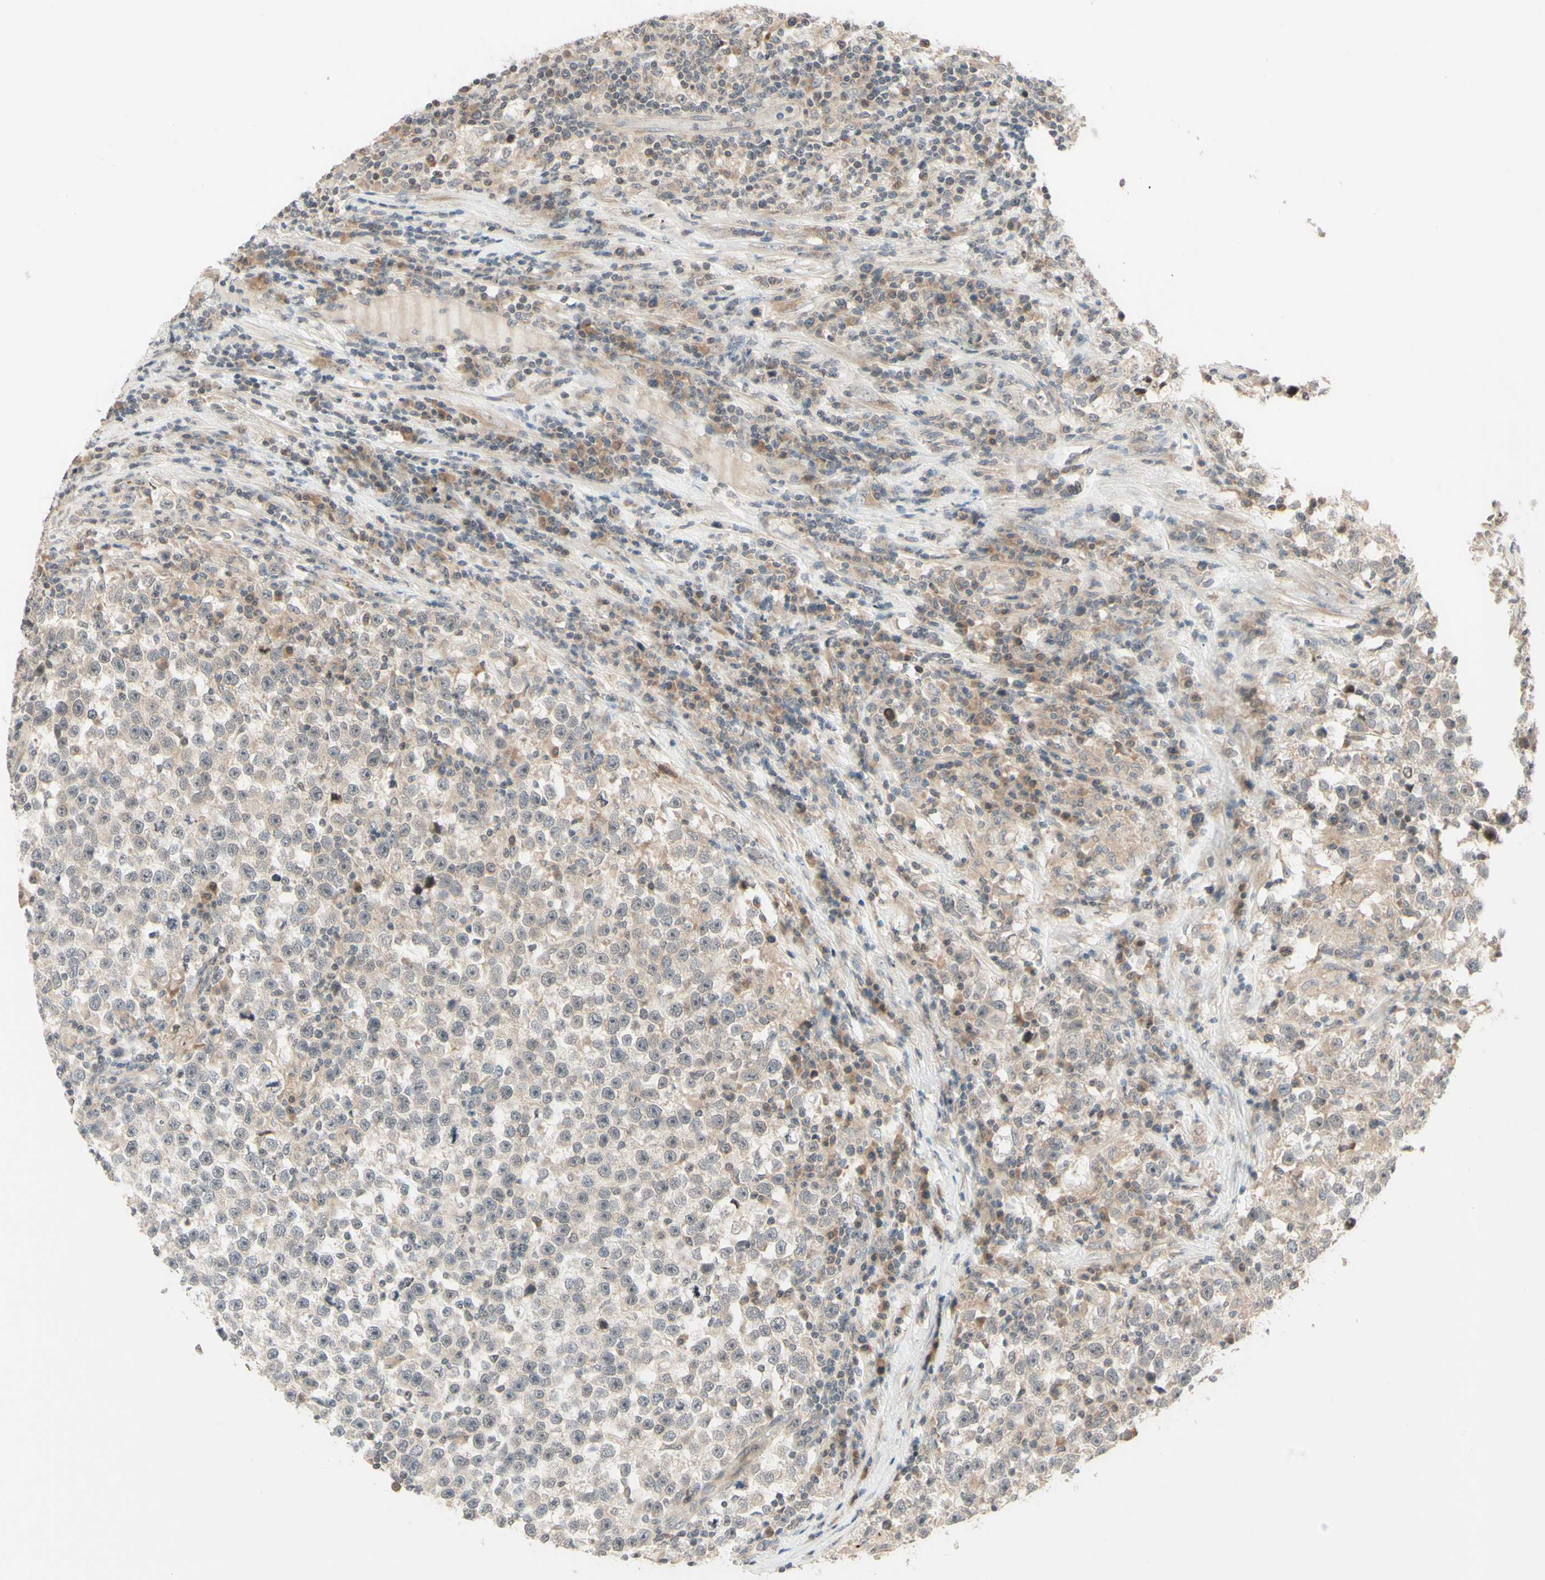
{"staining": {"intensity": "weak", "quantity": "25%-75%", "location": "cytoplasmic/membranous"}, "tissue": "testis cancer", "cell_type": "Tumor cells", "image_type": "cancer", "snomed": [{"axis": "morphology", "description": "Seminoma, NOS"}, {"axis": "topography", "description": "Testis"}], "caption": "Weak cytoplasmic/membranous protein staining is seen in approximately 25%-75% of tumor cells in testis cancer (seminoma).", "gene": "ZW10", "patient": {"sex": "male", "age": 43}}